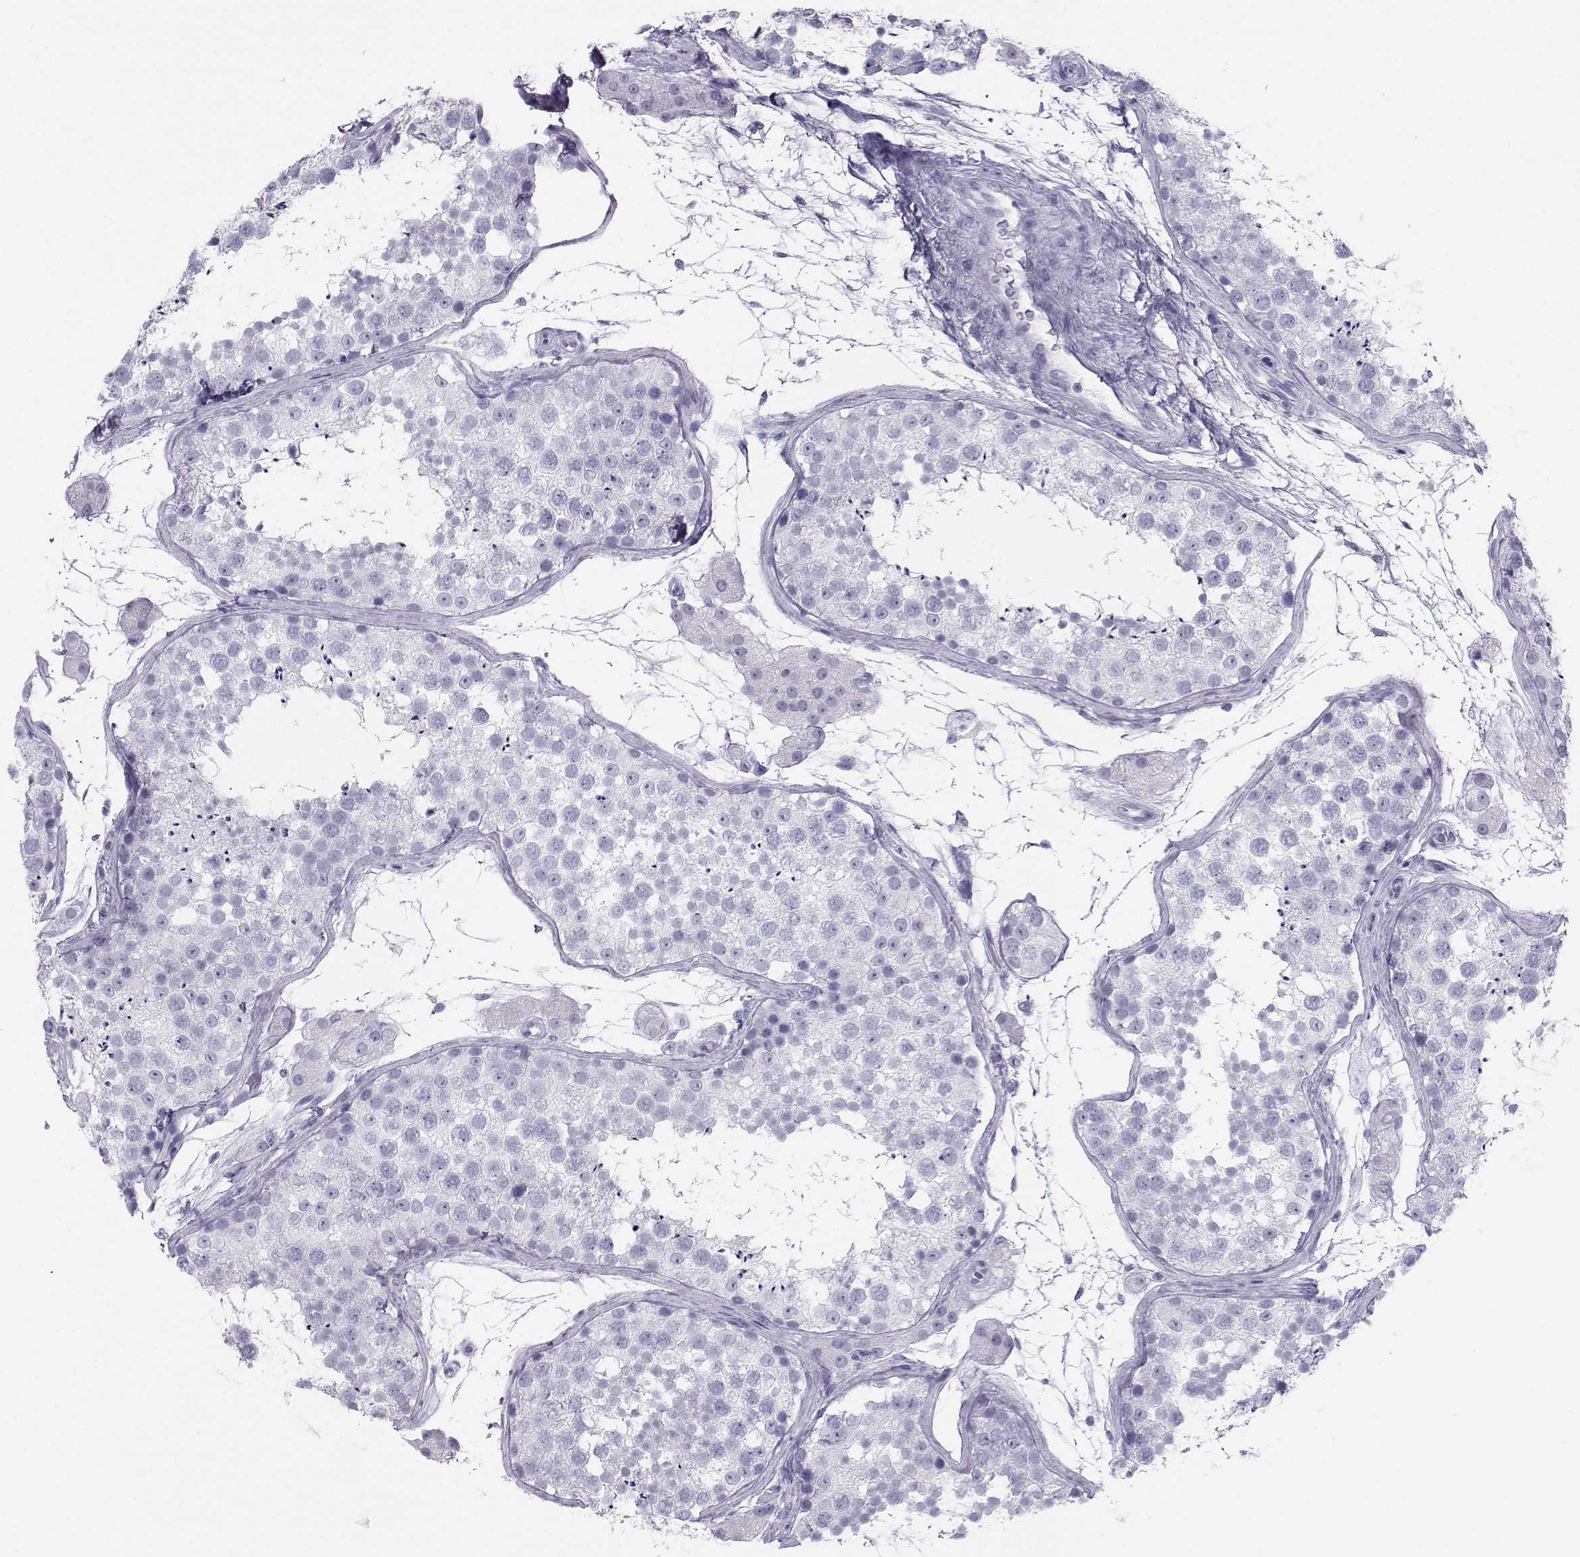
{"staining": {"intensity": "negative", "quantity": "none", "location": "none"}, "tissue": "testis", "cell_type": "Cells in seminiferous ducts", "image_type": "normal", "snomed": [{"axis": "morphology", "description": "Normal tissue, NOS"}, {"axis": "topography", "description": "Testis"}], "caption": "Normal testis was stained to show a protein in brown. There is no significant staining in cells in seminiferous ducts.", "gene": "SST", "patient": {"sex": "male", "age": 41}}